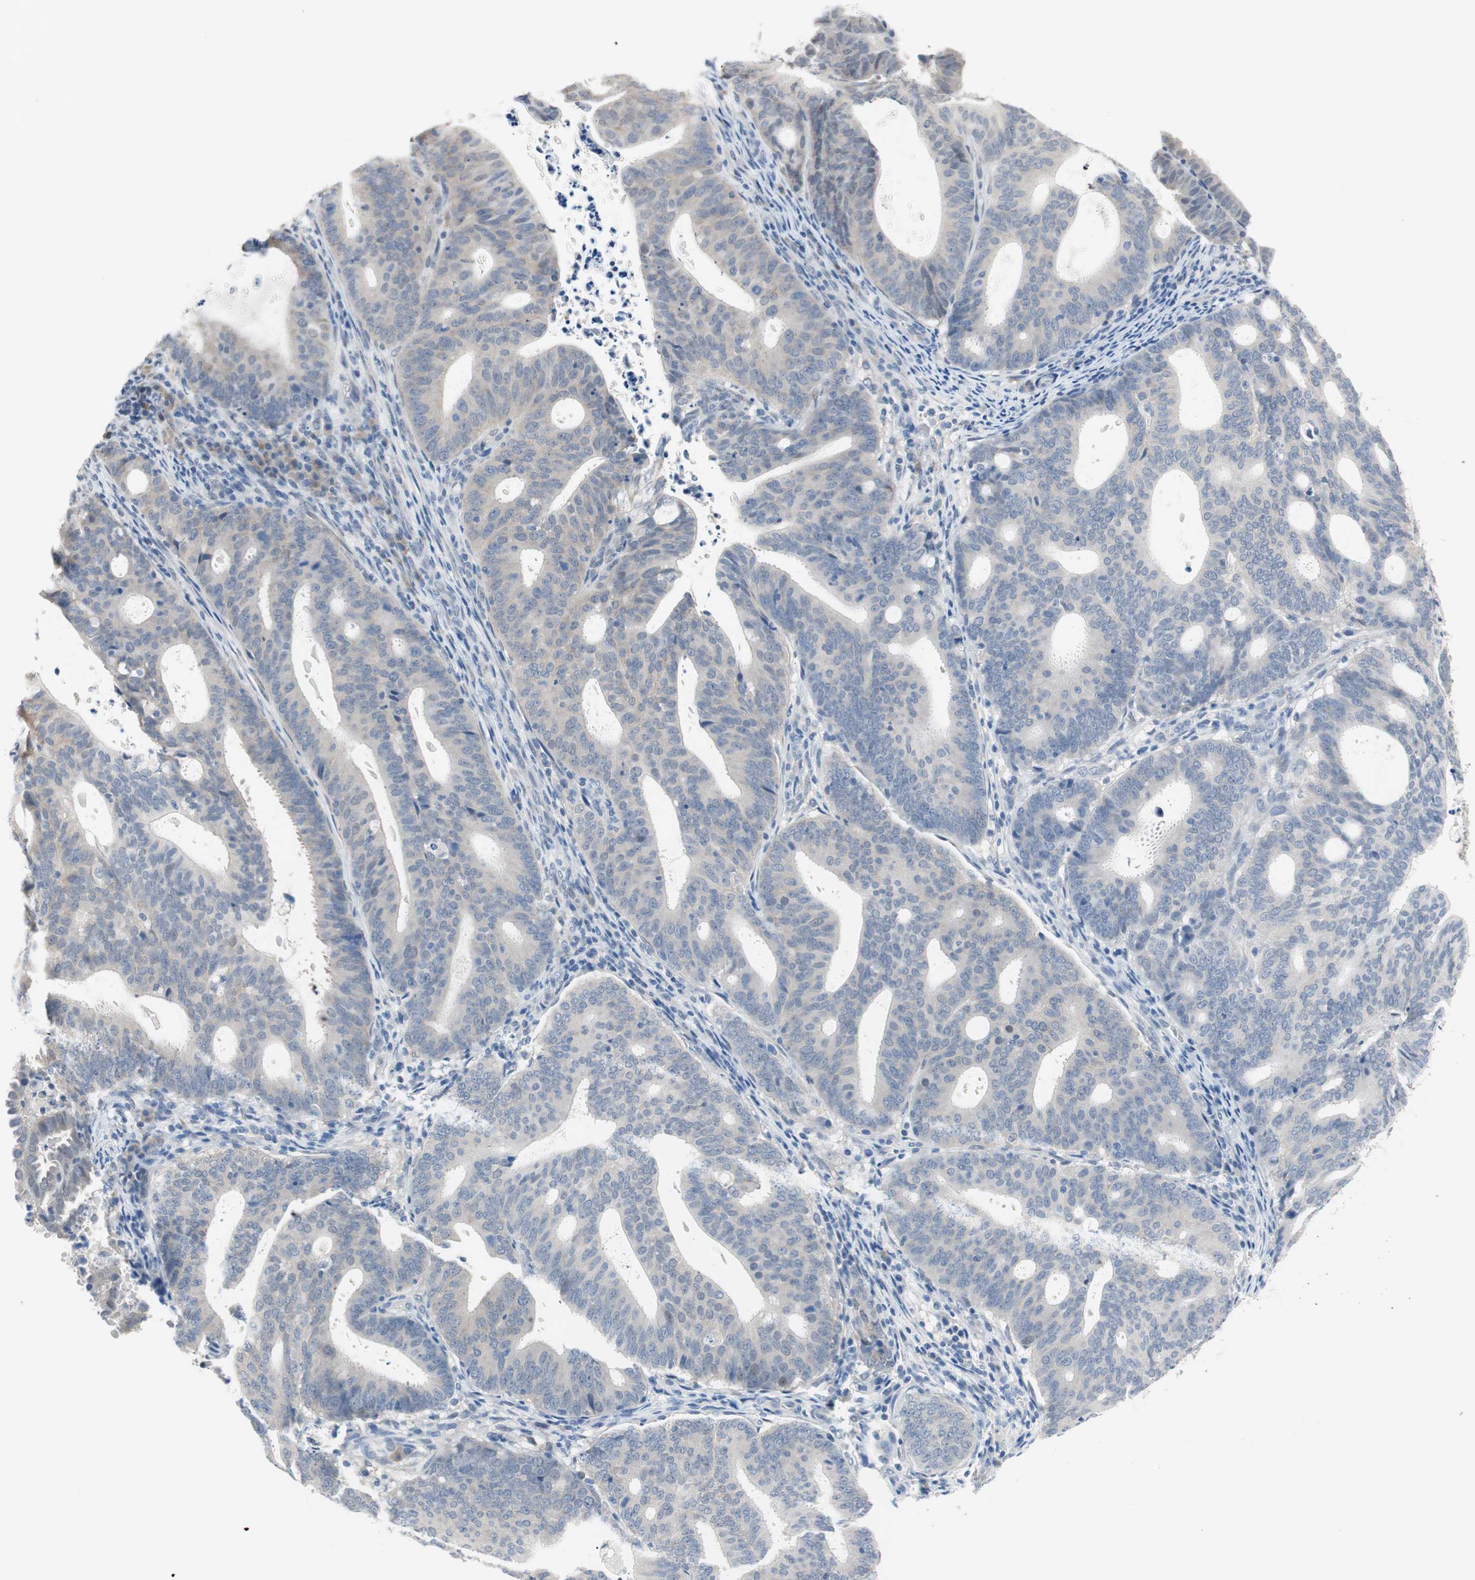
{"staining": {"intensity": "weak", "quantity": "<25%", "location": "nuclear"}, "tissue": "endometrial cancer", "cell_type": "Tumor cells", "image_type": "cancer", "snomed": [{"axis": "morphology", "description": "Adenocarcinoma, NOS"}, {"axis": "topography", "description": "Uterus"}], "caption": "IHC image of neoplastic tissue: human endometrial cancer stained with DAB (3,3'-diaminobenzidine) displays no significant protein staining in tumor cells.", "gene": "GRHL1", "patient": {"sex": "female", "age": 83}}